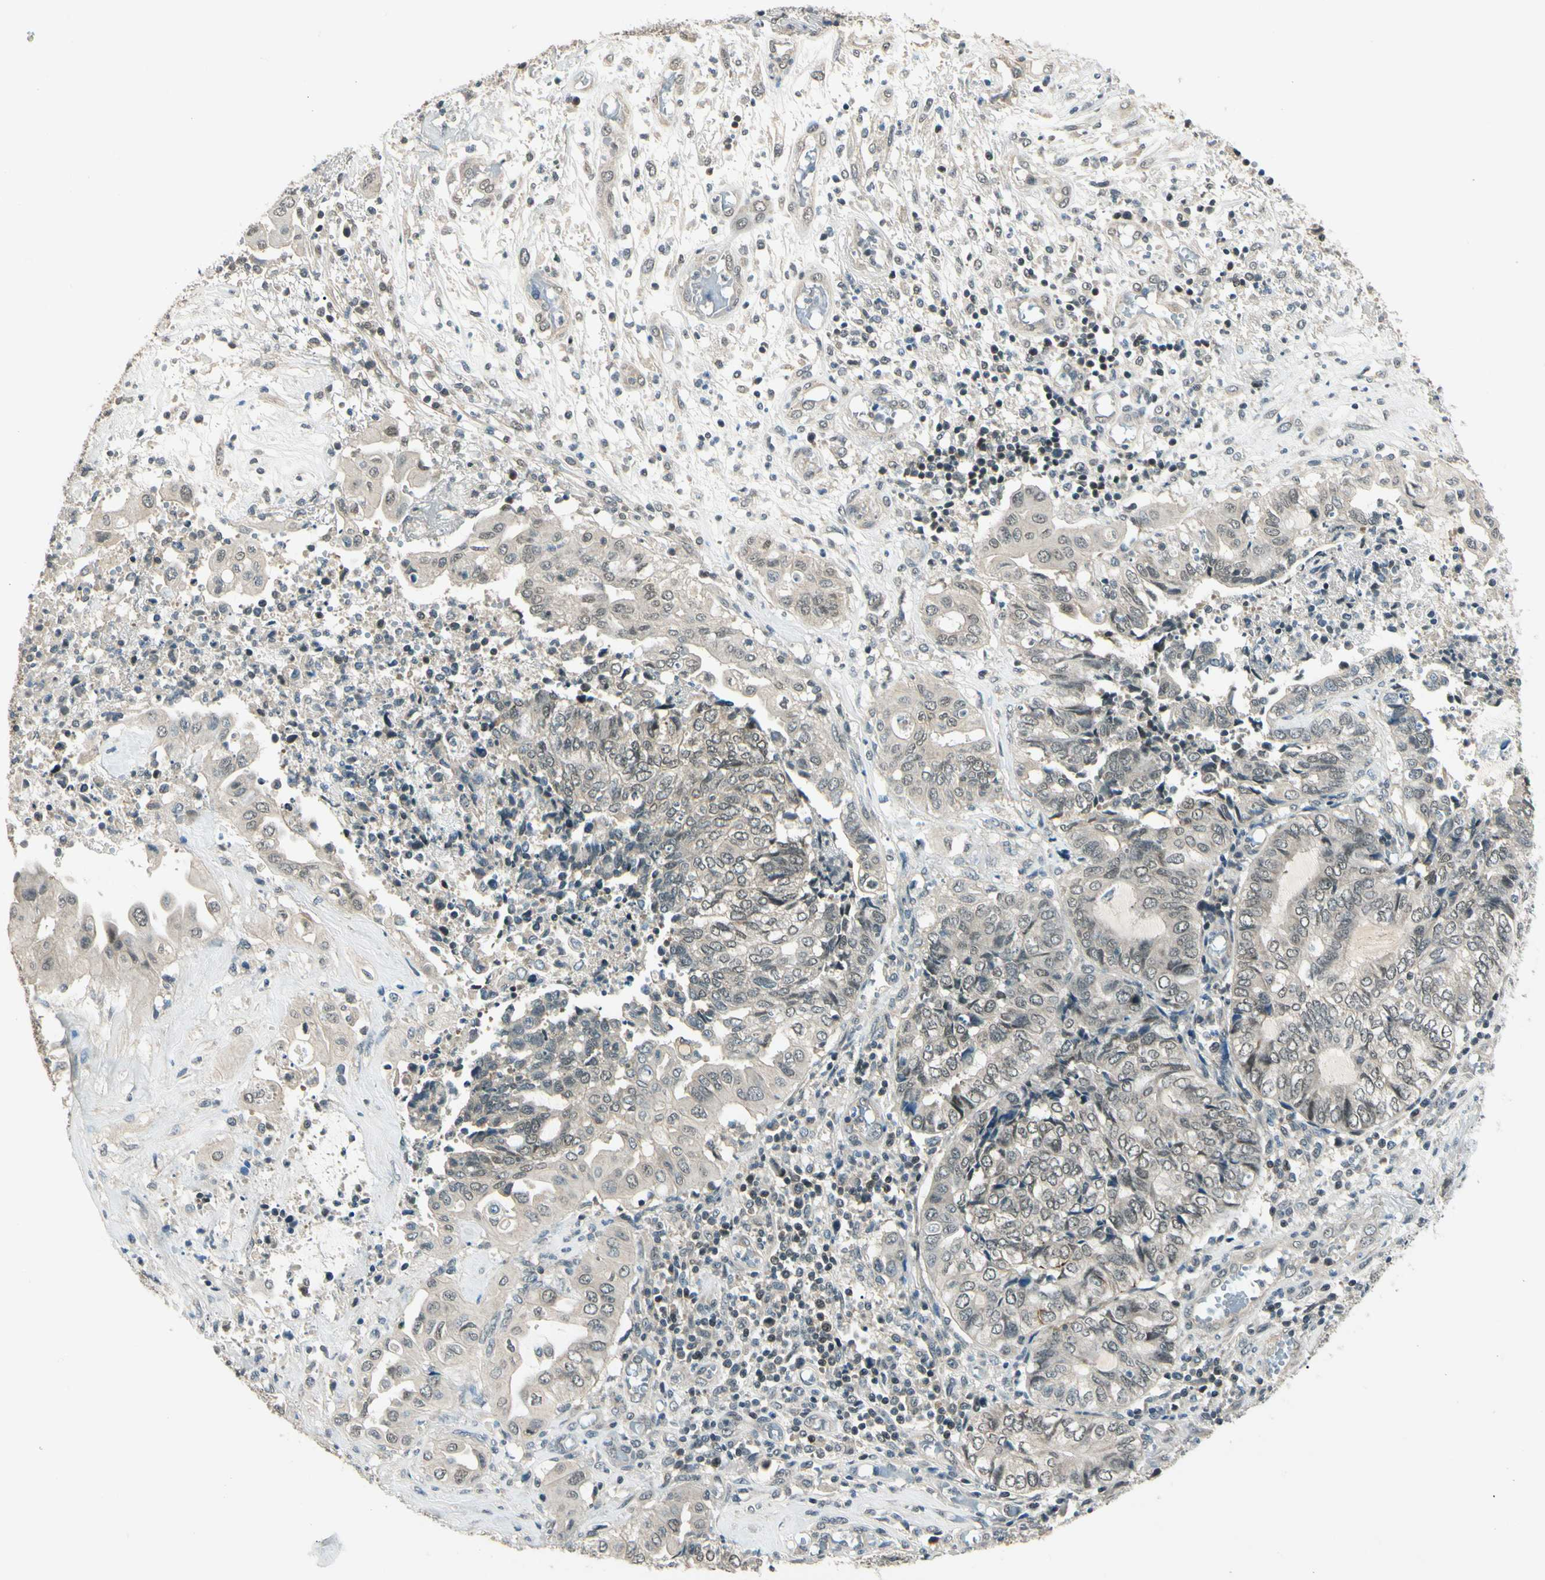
{"staining": {"intensity": "weak", "quantity": "25%-75%", "location": "cytoplasmic/membranous,nuclear"}, "tissue": "endometrial cancer", "cell_type": "Tumor cells", "image_type": "cancer", "snomed": [{"axis": "morphology", "description": "Adenocarcinoma, NOS"}, {"axis": "topography", "description": "Uterus"}, {"axis": "topography", "description": "Endometrium"}], "caption": "This image shows immunohistochemistry (IHC) staining of endometrial cancer (adenocarcinoma), with low weak cytoplasmic/membranous and nuclear expression in about 25%-75% of tumor cells.", "gene": "ZSCAN12", "patient": {"sex": "female", "age": 70}}